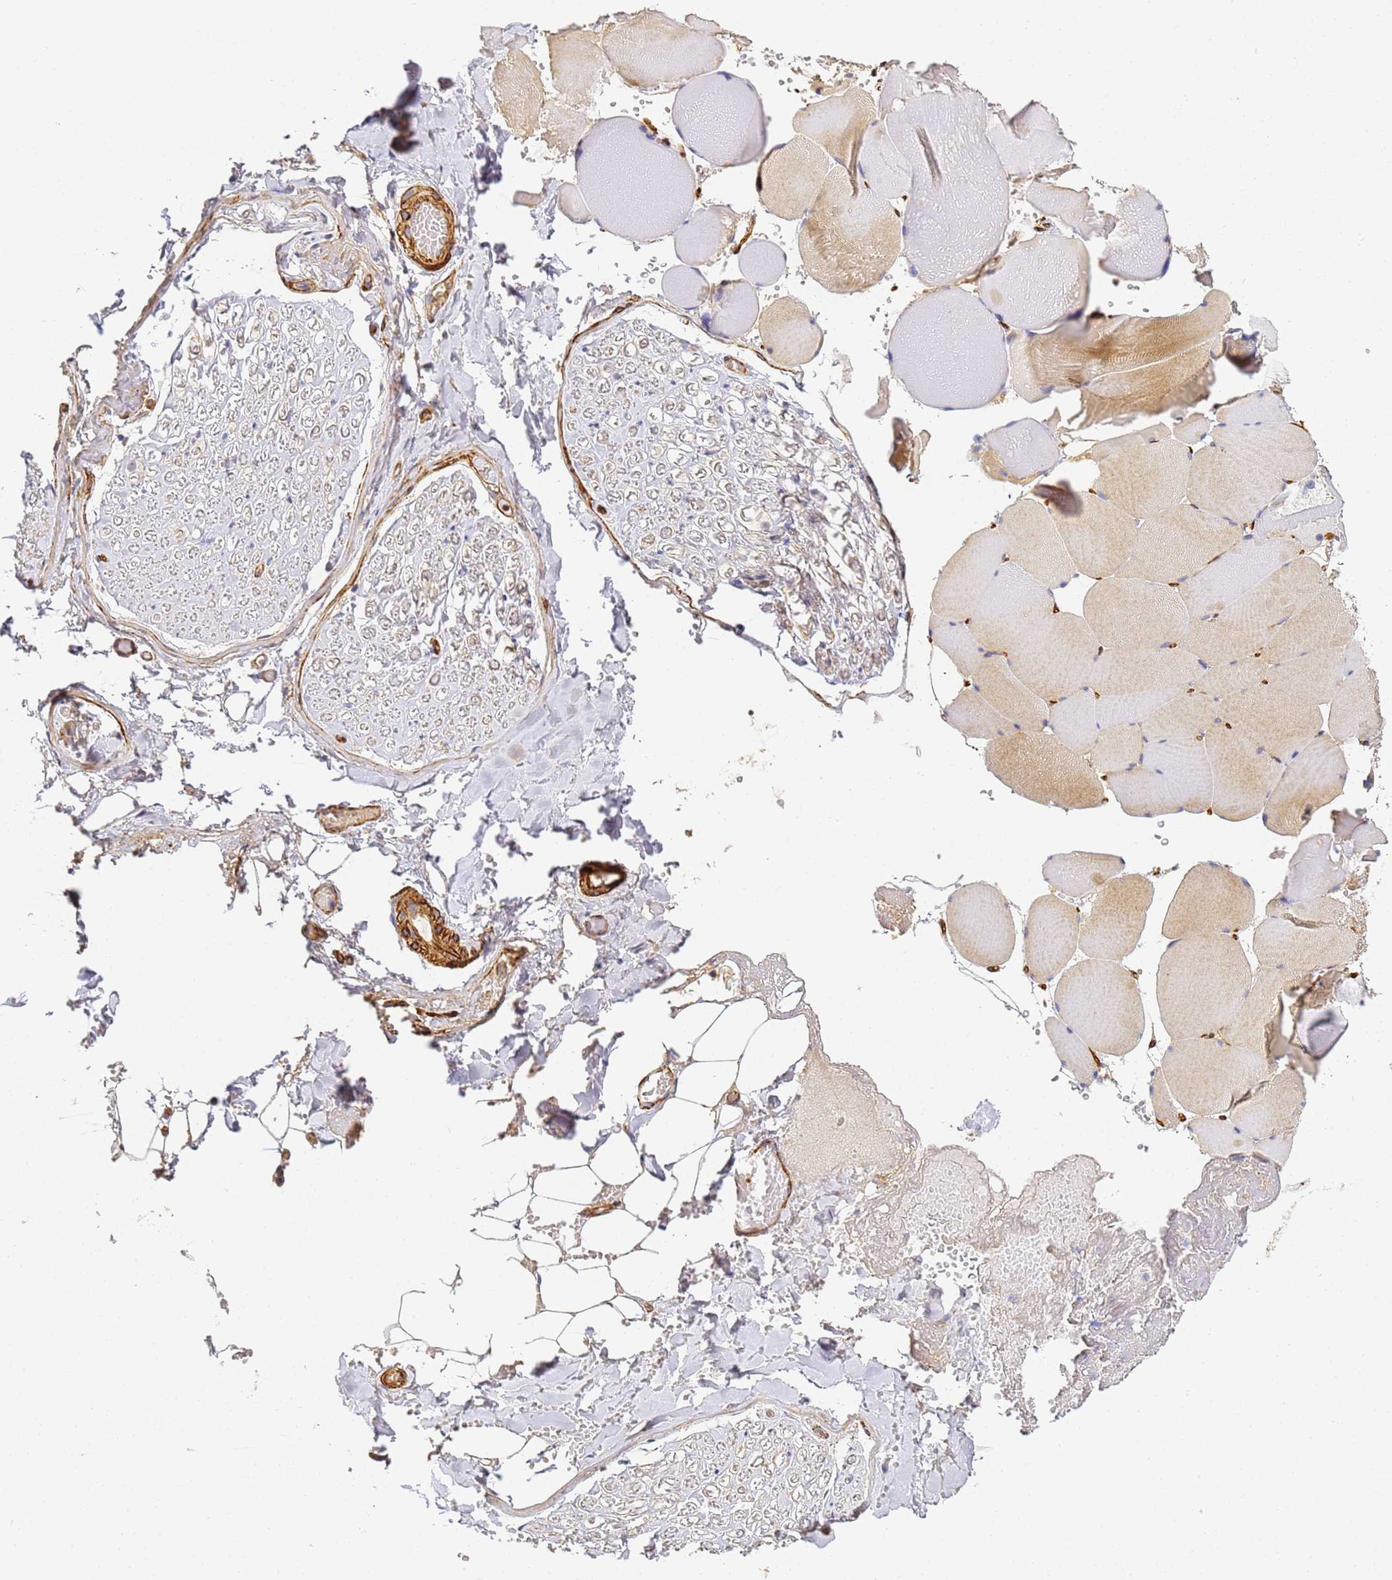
{"staining": {"intensity": "weak", "quantity": "<25%", "location": "cytoplasmic/membranous"}, "tissue": "adipose tissue", "cell_type": "Adipocytes", "image_type": "normal", "snomed": [{"axis": "morphology", "description": "Normal tissue, NOS"}, {"axis": "topography", "description": "Skeletal muscle"}, {"axis": "topography", "description": "Peripheral nerve tissue"}], "caption": "Photomicrograph shows no protein positivity in adipocytes of normal adipose tissue. Brightfield microscopy of immunohistochemistry stained with DAB (3,3'-diaminobenzidine) (brown) and hematoxylin (blue), captured at high magnification.", "gene": "CFHR1", "patient": {"sex": "female", "age": 55}}